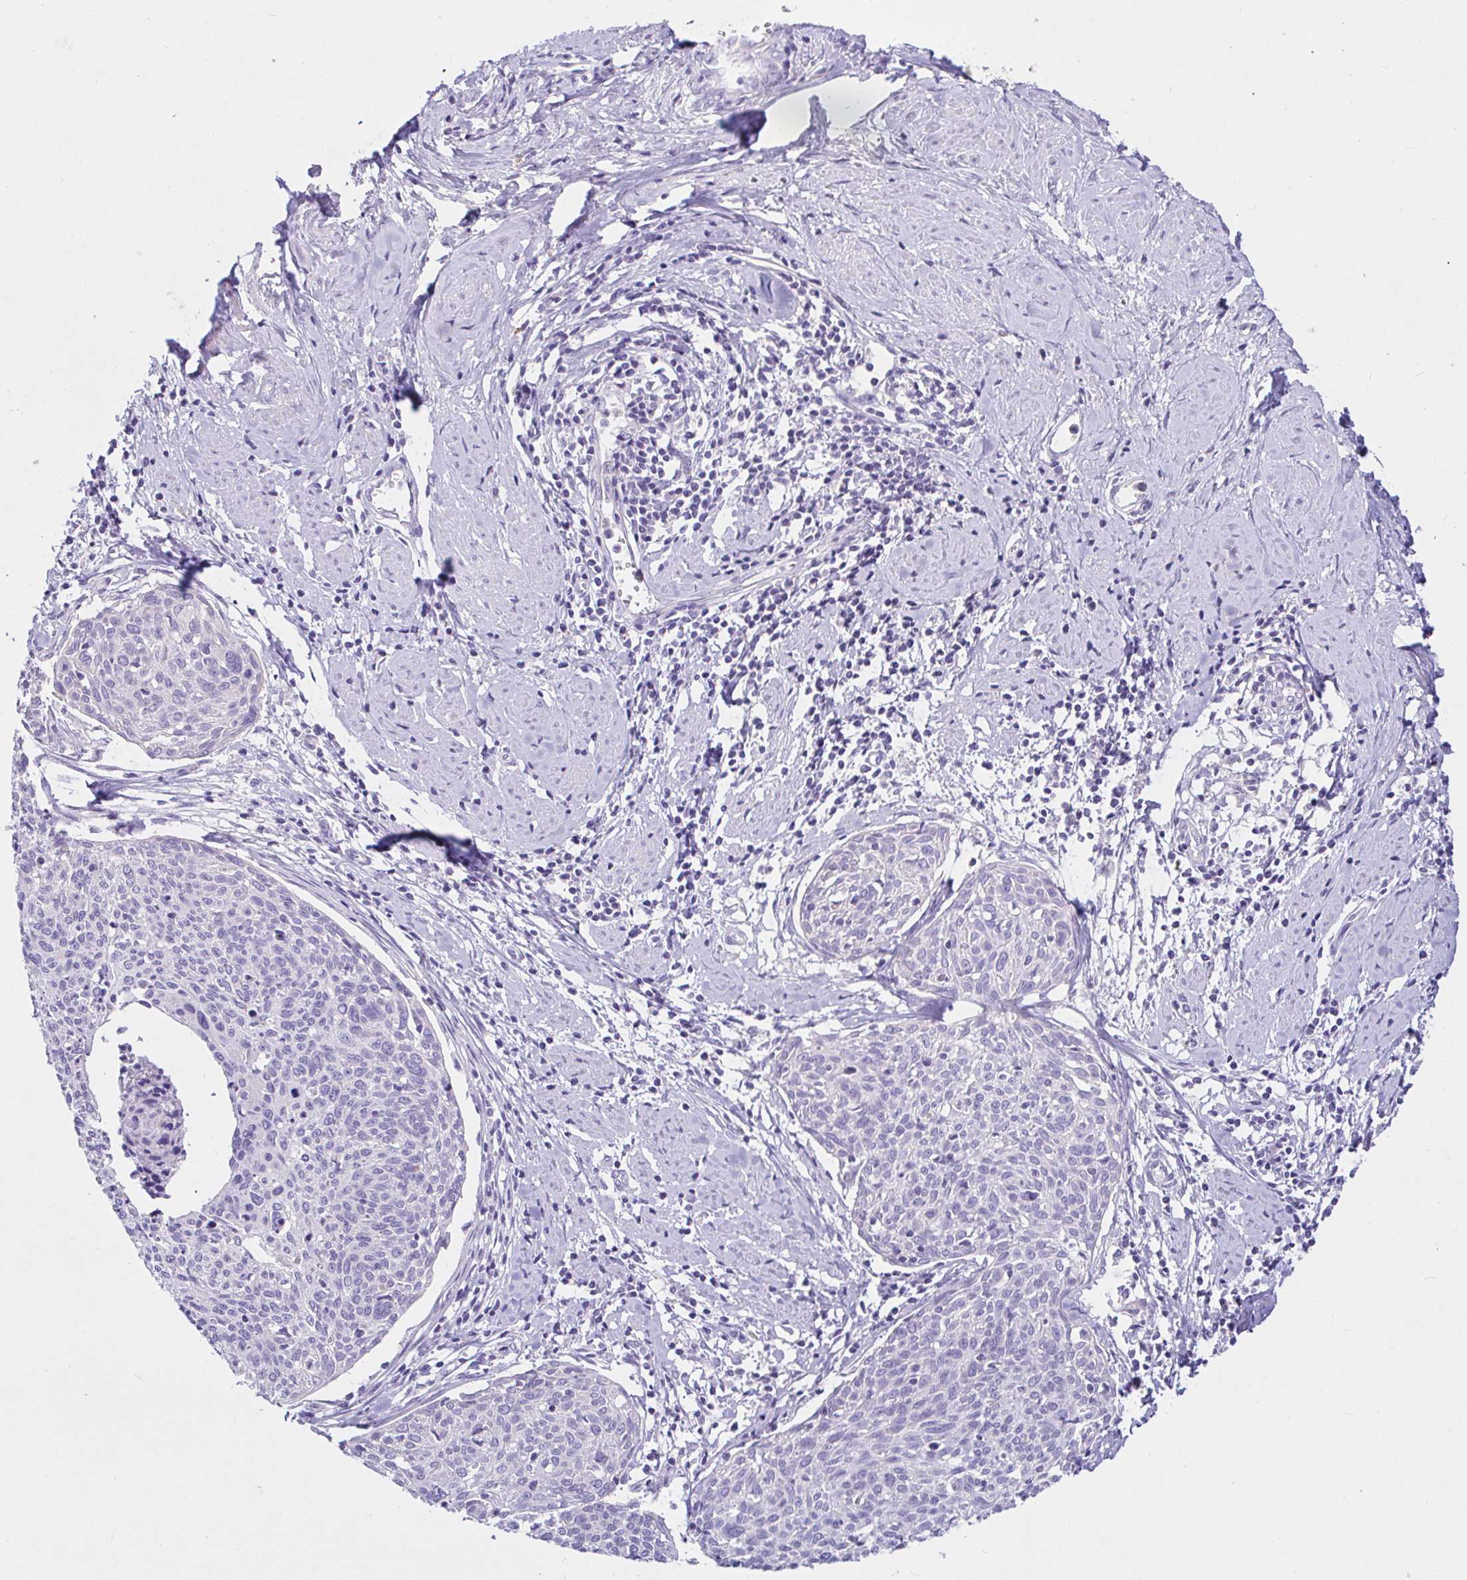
{"staining": {"intensity": "negative", "quantity": "none", "location": "none"}, "tissue": "cervical cancer", "cell_type": "Tumor cells", "image_type": "cancer", "snomed": [{"axis": "morphology", "description": "Squamous cell carcinoma, NOS"}, {"axis": "topography", "description": "Cervix"}], "caption": "There is no significant staining in tumor cells of cervical cancer.", "gene": "SAA4", "patient": {"sex": "female", "age": 49}}